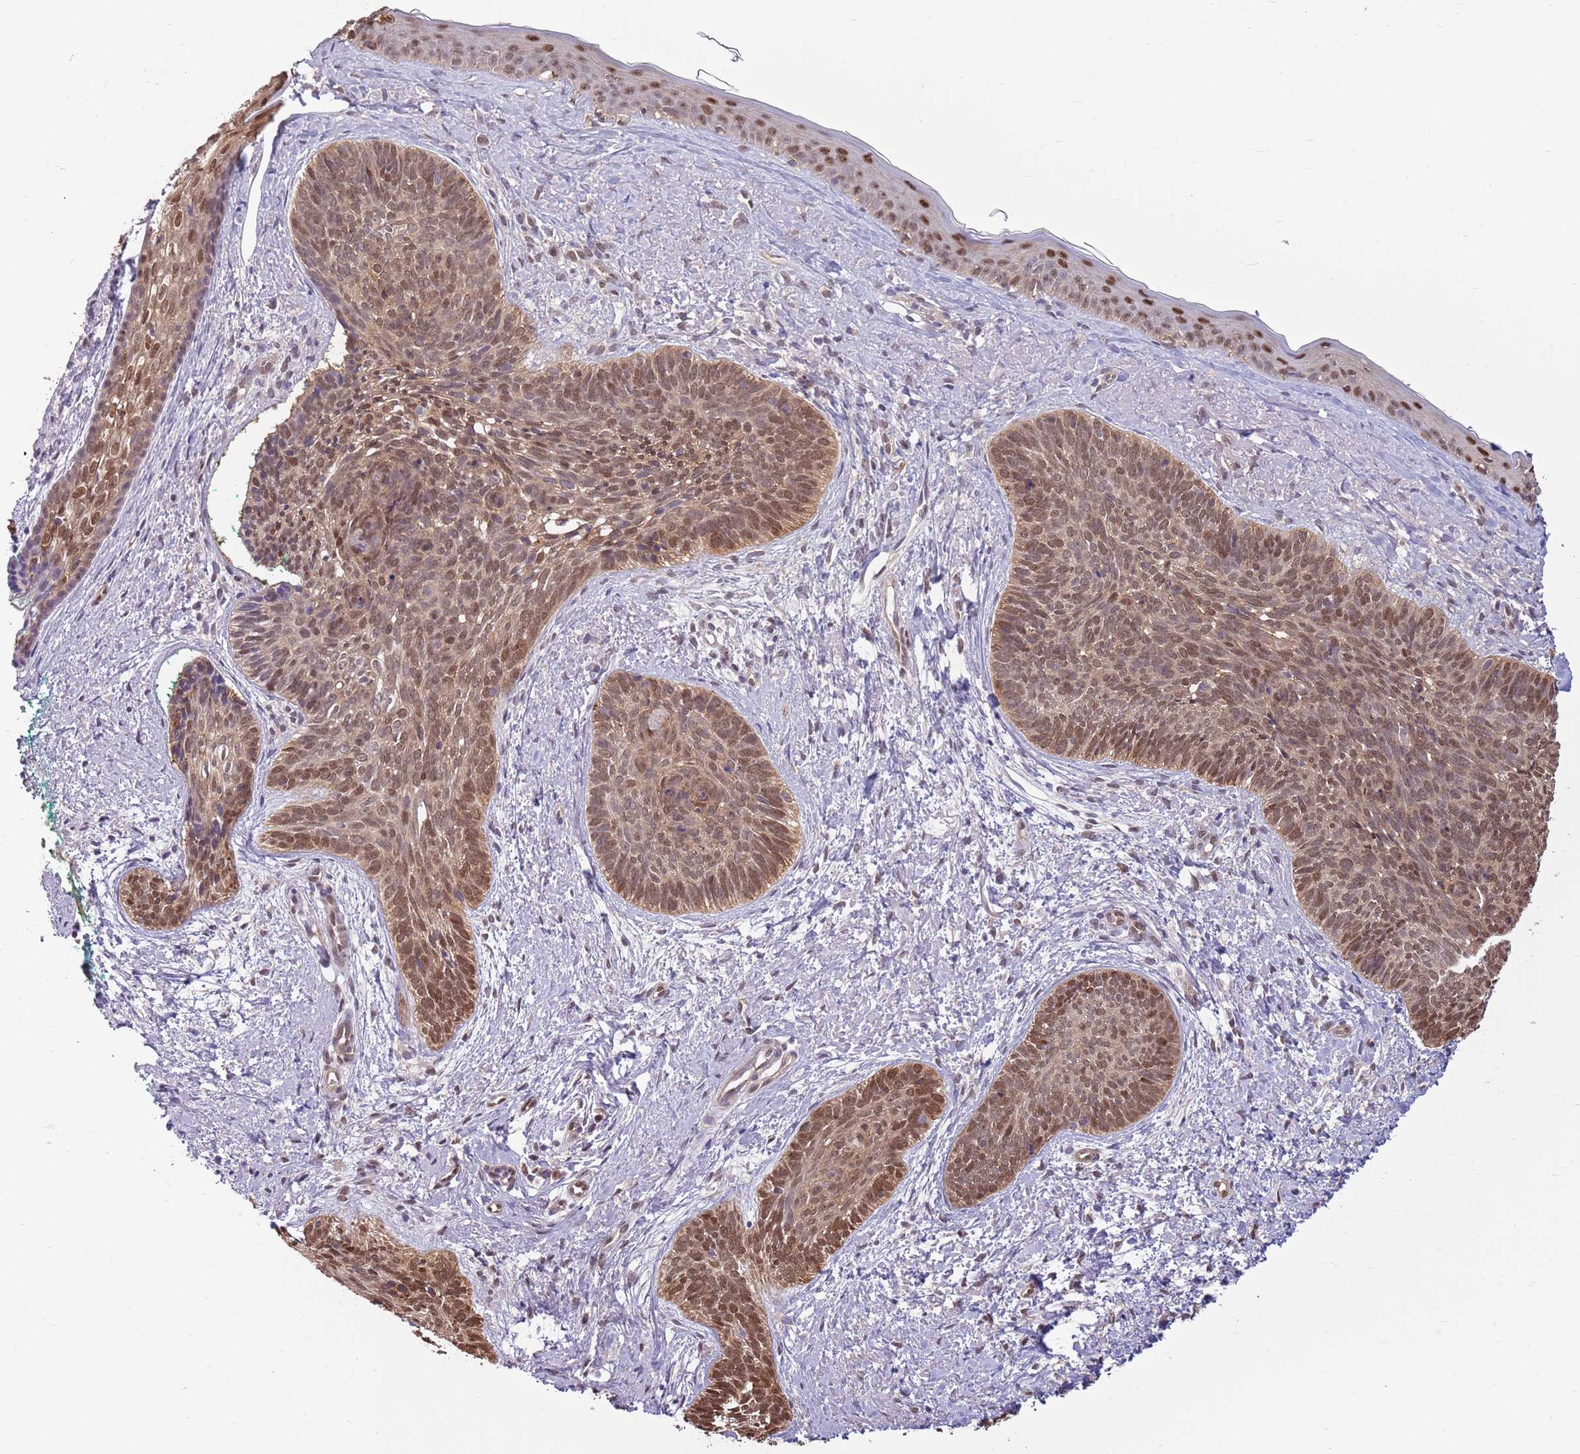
{"staining": {"intensity": "moderate", "quantity": ">75%", "location": "nuclear"}, "tissue": "skin cancer", "cell_type": "Tumor cells", "image_type": "cancer", "snomed": [{"axis": "morphology", "description": "Basal cell carcinoma"}, {"axis": "topography", "description": "Skin"}], "caption": "Basal cell carcinoma (skin) tissue shows moderate nuclear staining in about >75% of tumor cells", "gene": "NSFL1C", "patient": {"sex": "female", "age": 81}}